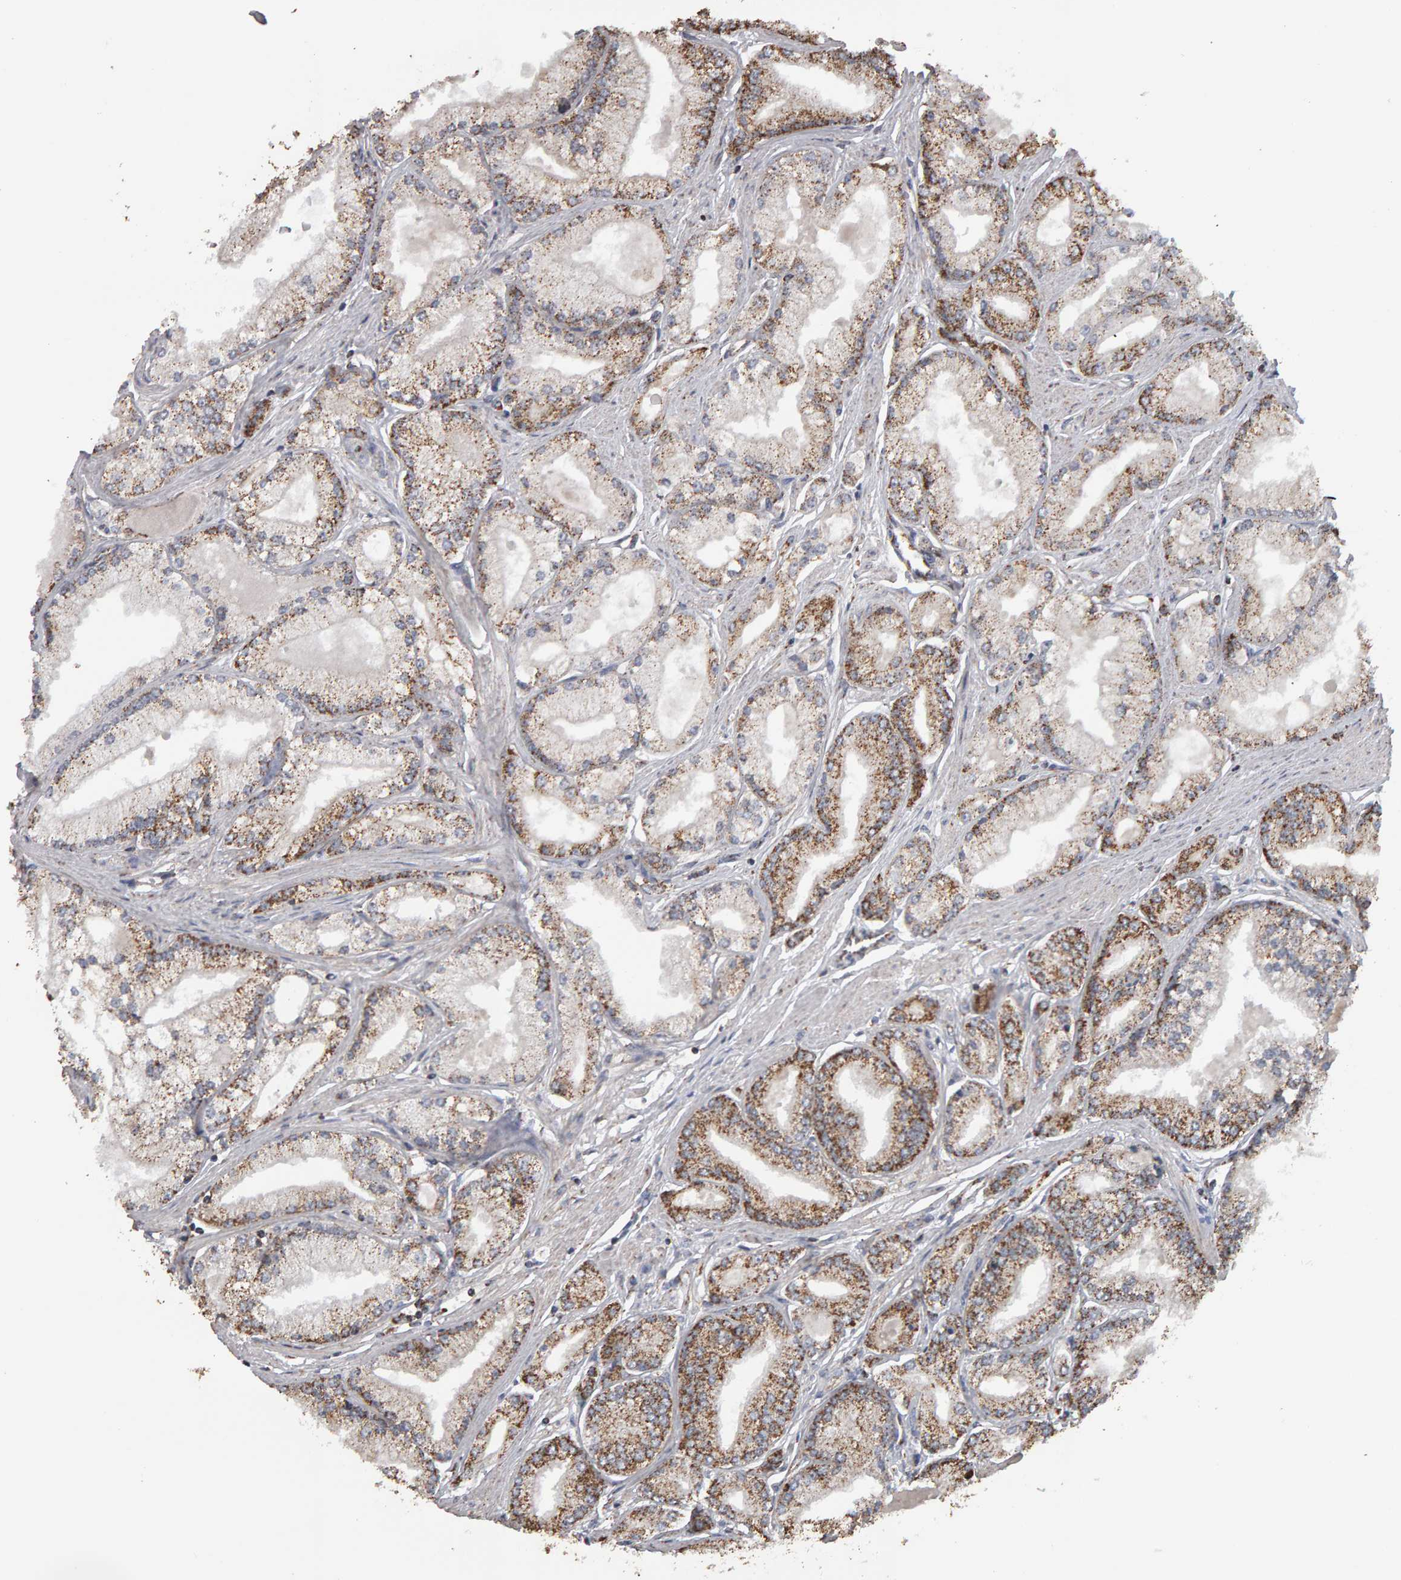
{"staining": {"intensity": "moderate", "quantity": ">75%", "location": "cytoplasmic/membranous"}, "tissue": "prostate cancer", "cell_type": "Tumor cells", "image_type": "cancer", "snomed": [{"axis": "morphology", "description": "Adenocarcinoma, Low grade"}, {"axis": "topography", "description": "Prostate"}], "caption": "Human low-grade adenocarcinoma (prostate) stained with a protein marker demonstrates moderate staining in tumor cells.", "gene": "TOM1L1", "patient": {"sex": "male", "age": 52}}